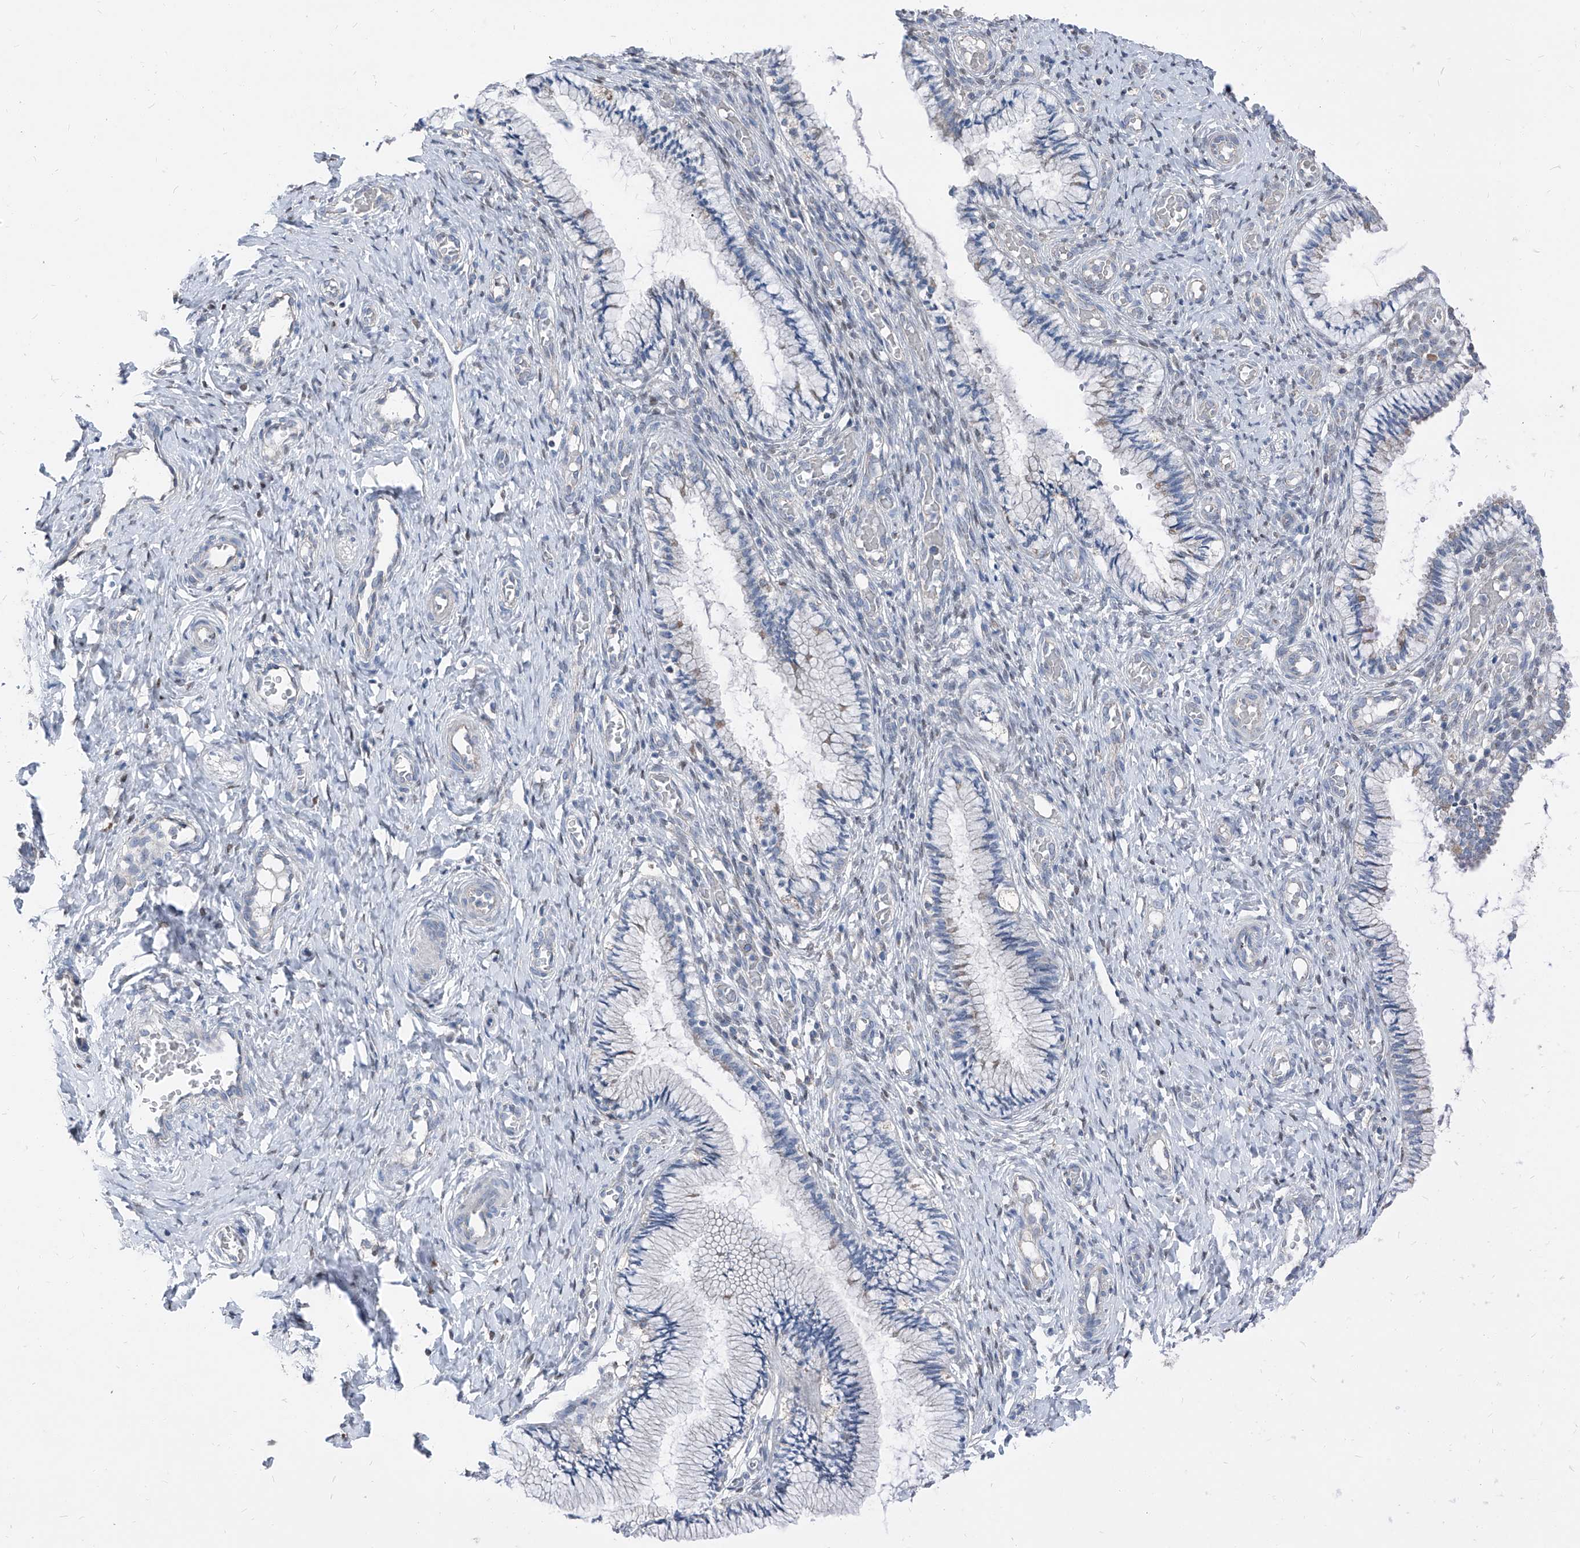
{"staining": {"intensity": "negative", "quantity": "none", "location": "none"}, "tissue": "cervix", "cell_type": "Glandular cells", "image_type": "normal", "snomed": [{"axis": "morphology", "description": "Normal tissue, NOS"}, {"axis": "topography", "description": "Cervix"}], "caption": "Image shows no protein expression in glandular cells of normal cervix. Nuclei are stained in blue.", "gene": "AGPS", "patient": {"sex": "female", "age": 27}}